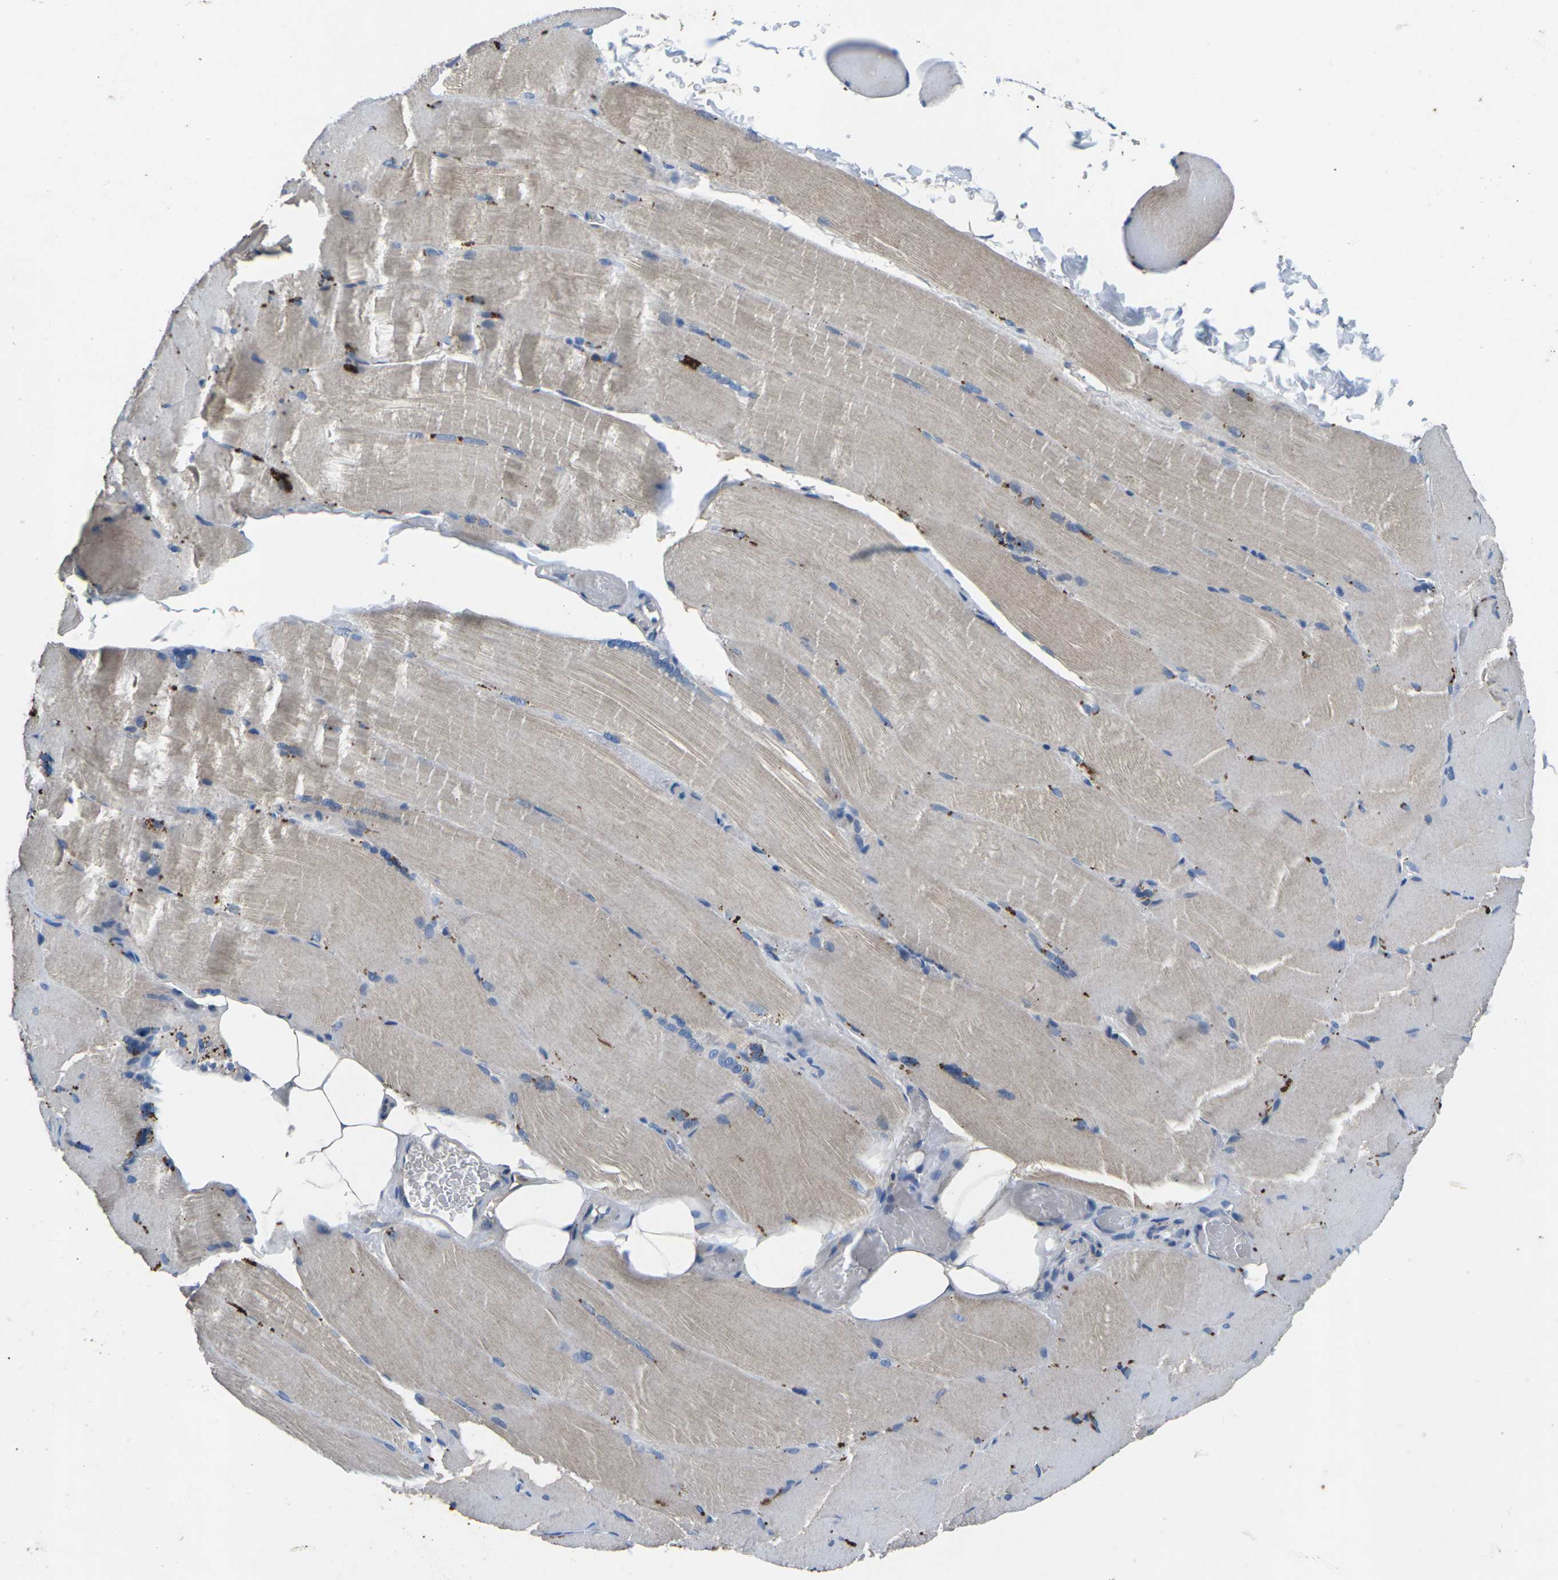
{"staining": {"intensity": "weak", "quantity": "25%-75%", "location": "cytoplasmic/membranous"}, "tissue": "skeletal muscle", "cell_type": "Myocytes", "image_type": "normal", "snomed": [{"axis": "morphology", "description": "Normal tissue, NOS"}, {"axis": "topography", "description": "Skin"}, {"axis": "topography", "description": "Skeletal muscle"}], "caption": "Protein expression analysis of unremarkable skeletal muscle shows weak cytoplasmic/membranous staining in approximately 25%-75% of myocytes.", "gene": "PDCD6IP", "patient": {"sex": "male", "age": 83}}